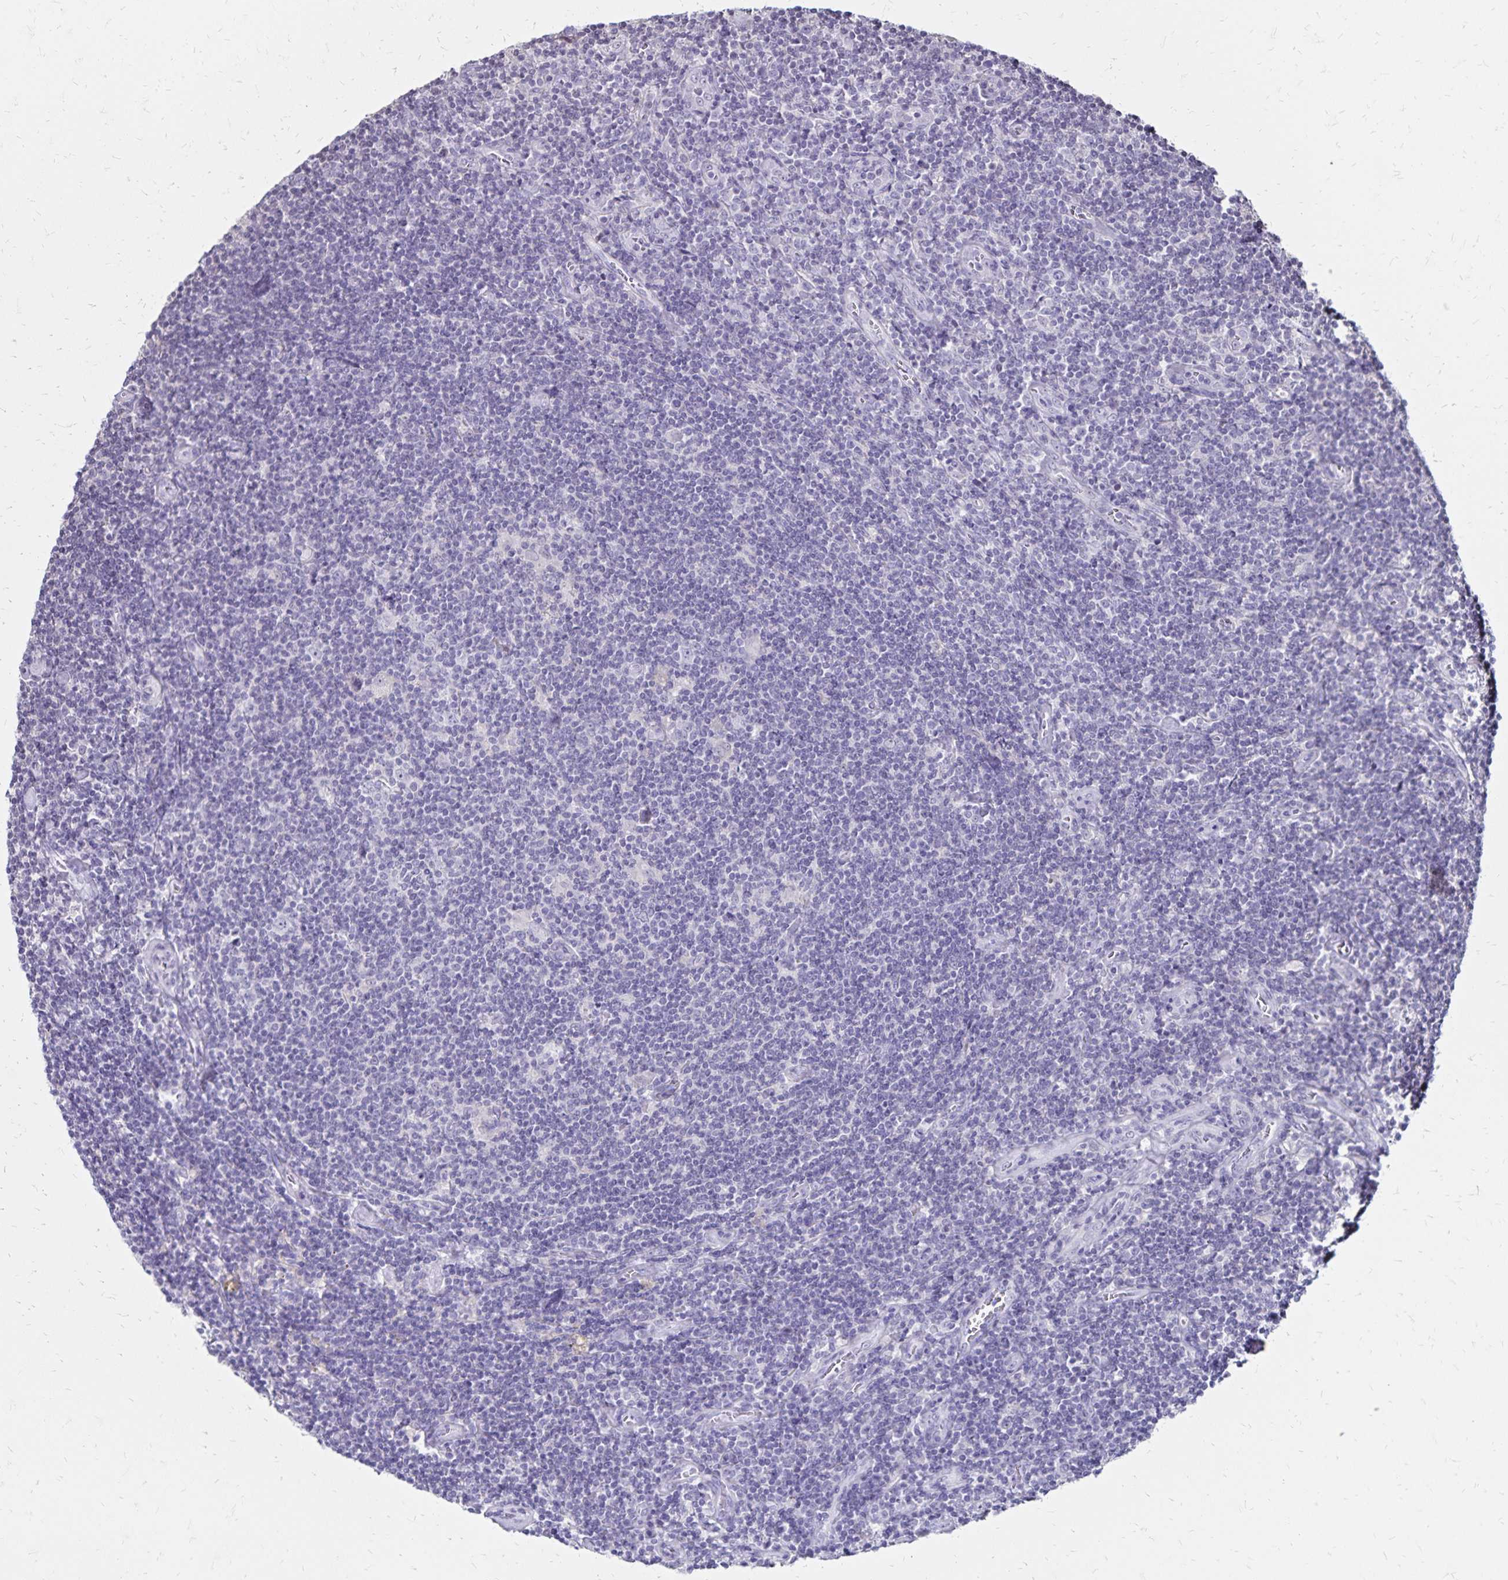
{"staining": {"intensity": "negative", "quantity": "none", "location": "none"}, "tissue": "lymphoma", "cell_type": "Tumor cells", "image_type": "cancer", "snomed": [{"axis": "morphology", "description": "Hodgkin's disease, NOS"}, {"axis": "topography", "description": "Lymph node"}], "caption": "High power microscopy histopathology image of an immunohistochemistry (IHC) photomicrograph of Hodgkin's disease, revealing no significant staining in tumor cells.", "gene": "SH3GL3", "patient": {"sex": "male", "age": 40}}